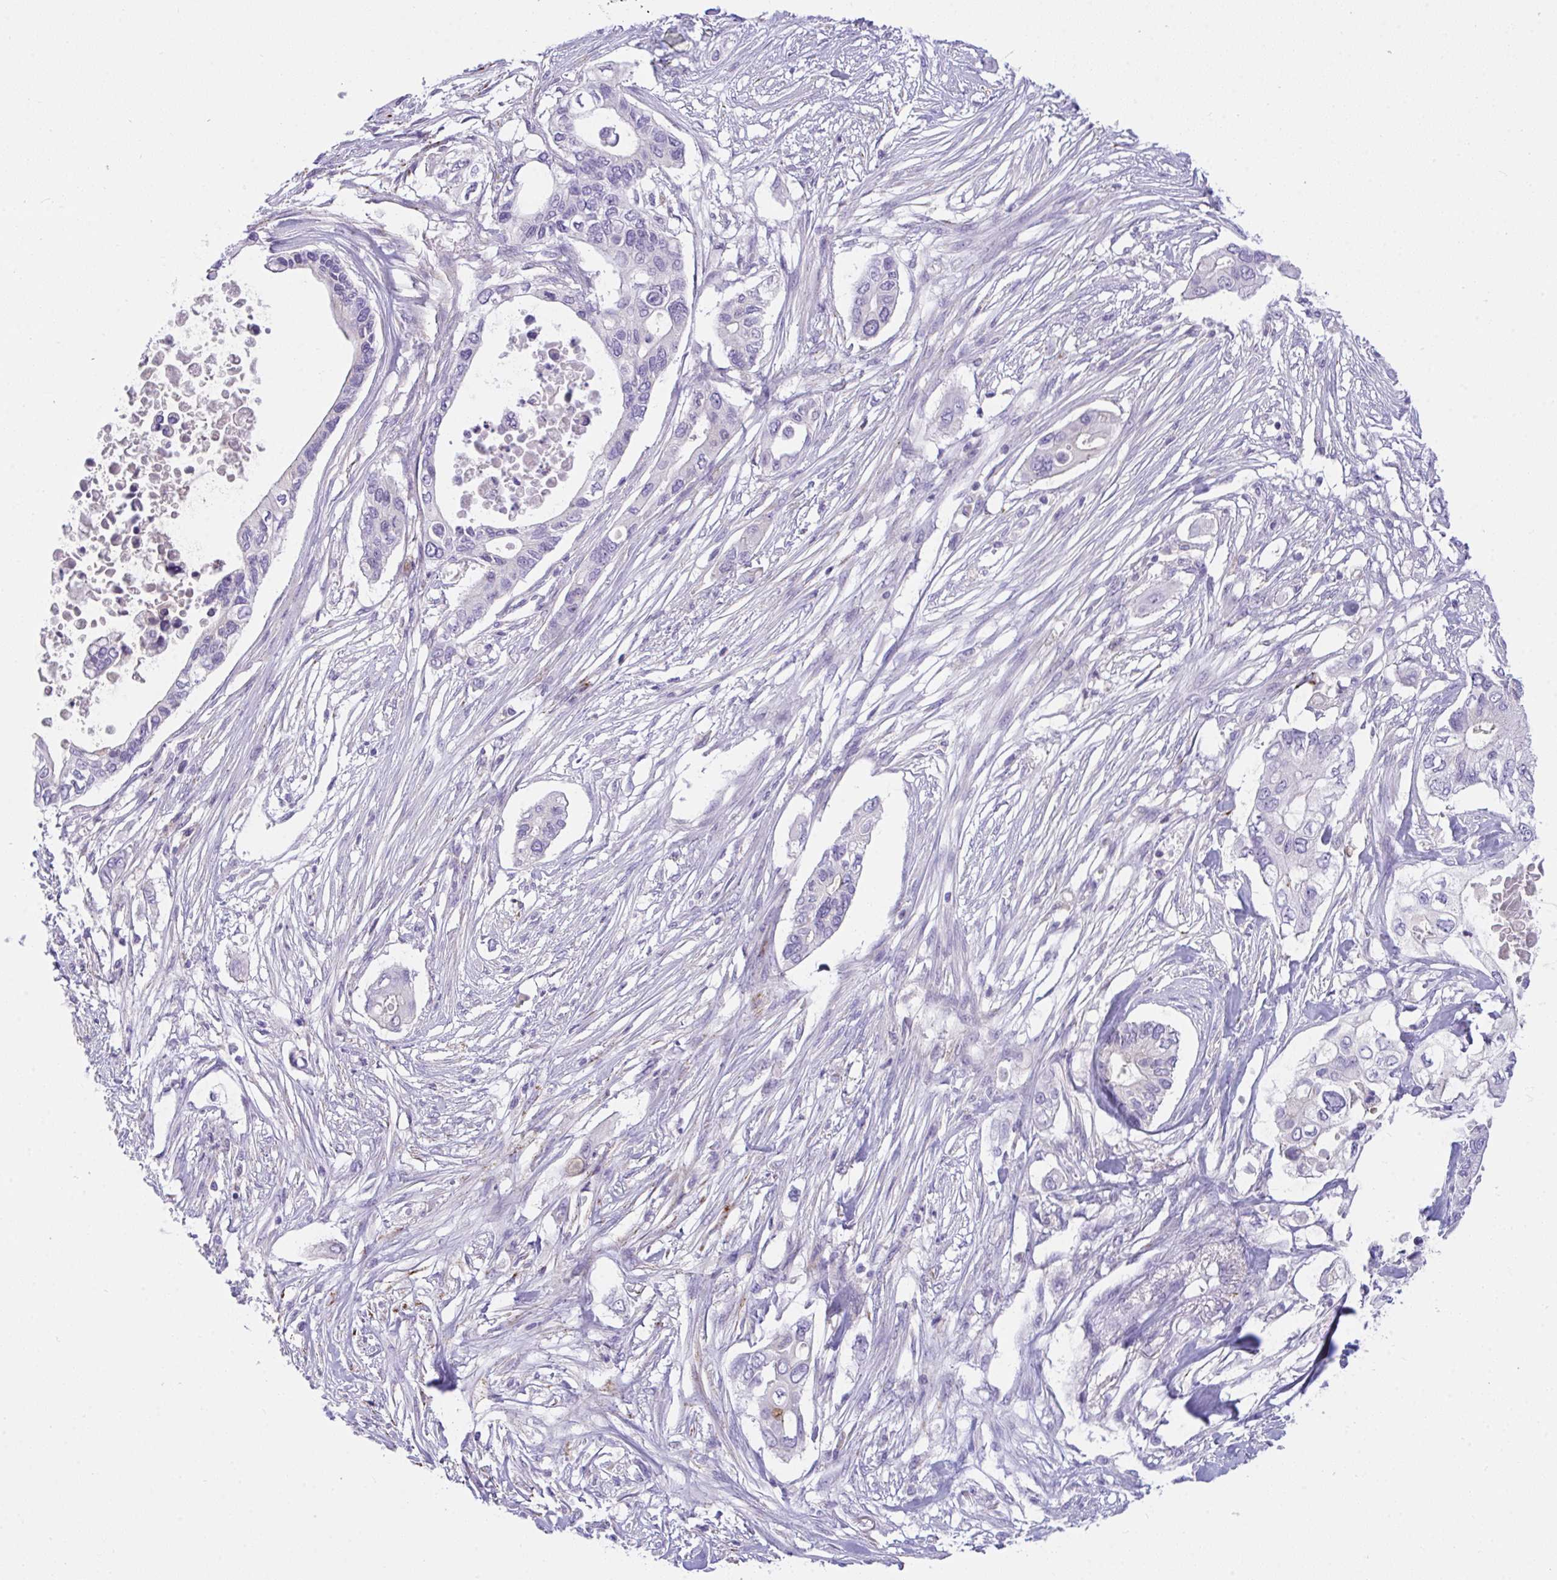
{"staining": {"intensity": "negative", "quantity": "none", "location": "none"}, "tissue": "pancreatic cancer", "cell_type": "Tumor cells", "image_type": "cancer", "snomed": [{"axis": "morphology", "description": "Adenocarcinoma, NOS"}, {"axis": "topography", "description": "Pancreas"}], "caption": "Immunohistochemical staining of human pancreatic adenocarcinoma demonstrates no significant expression in tumor cells. (Stains: DAB (3,3'-diaminobenzidine) IHC with hematoxylin counter stain, Microscopy: brightfield microscopy at high magnification).", "gene": "SEMA6B", "patient": {"sex": "female", "age": 63}}